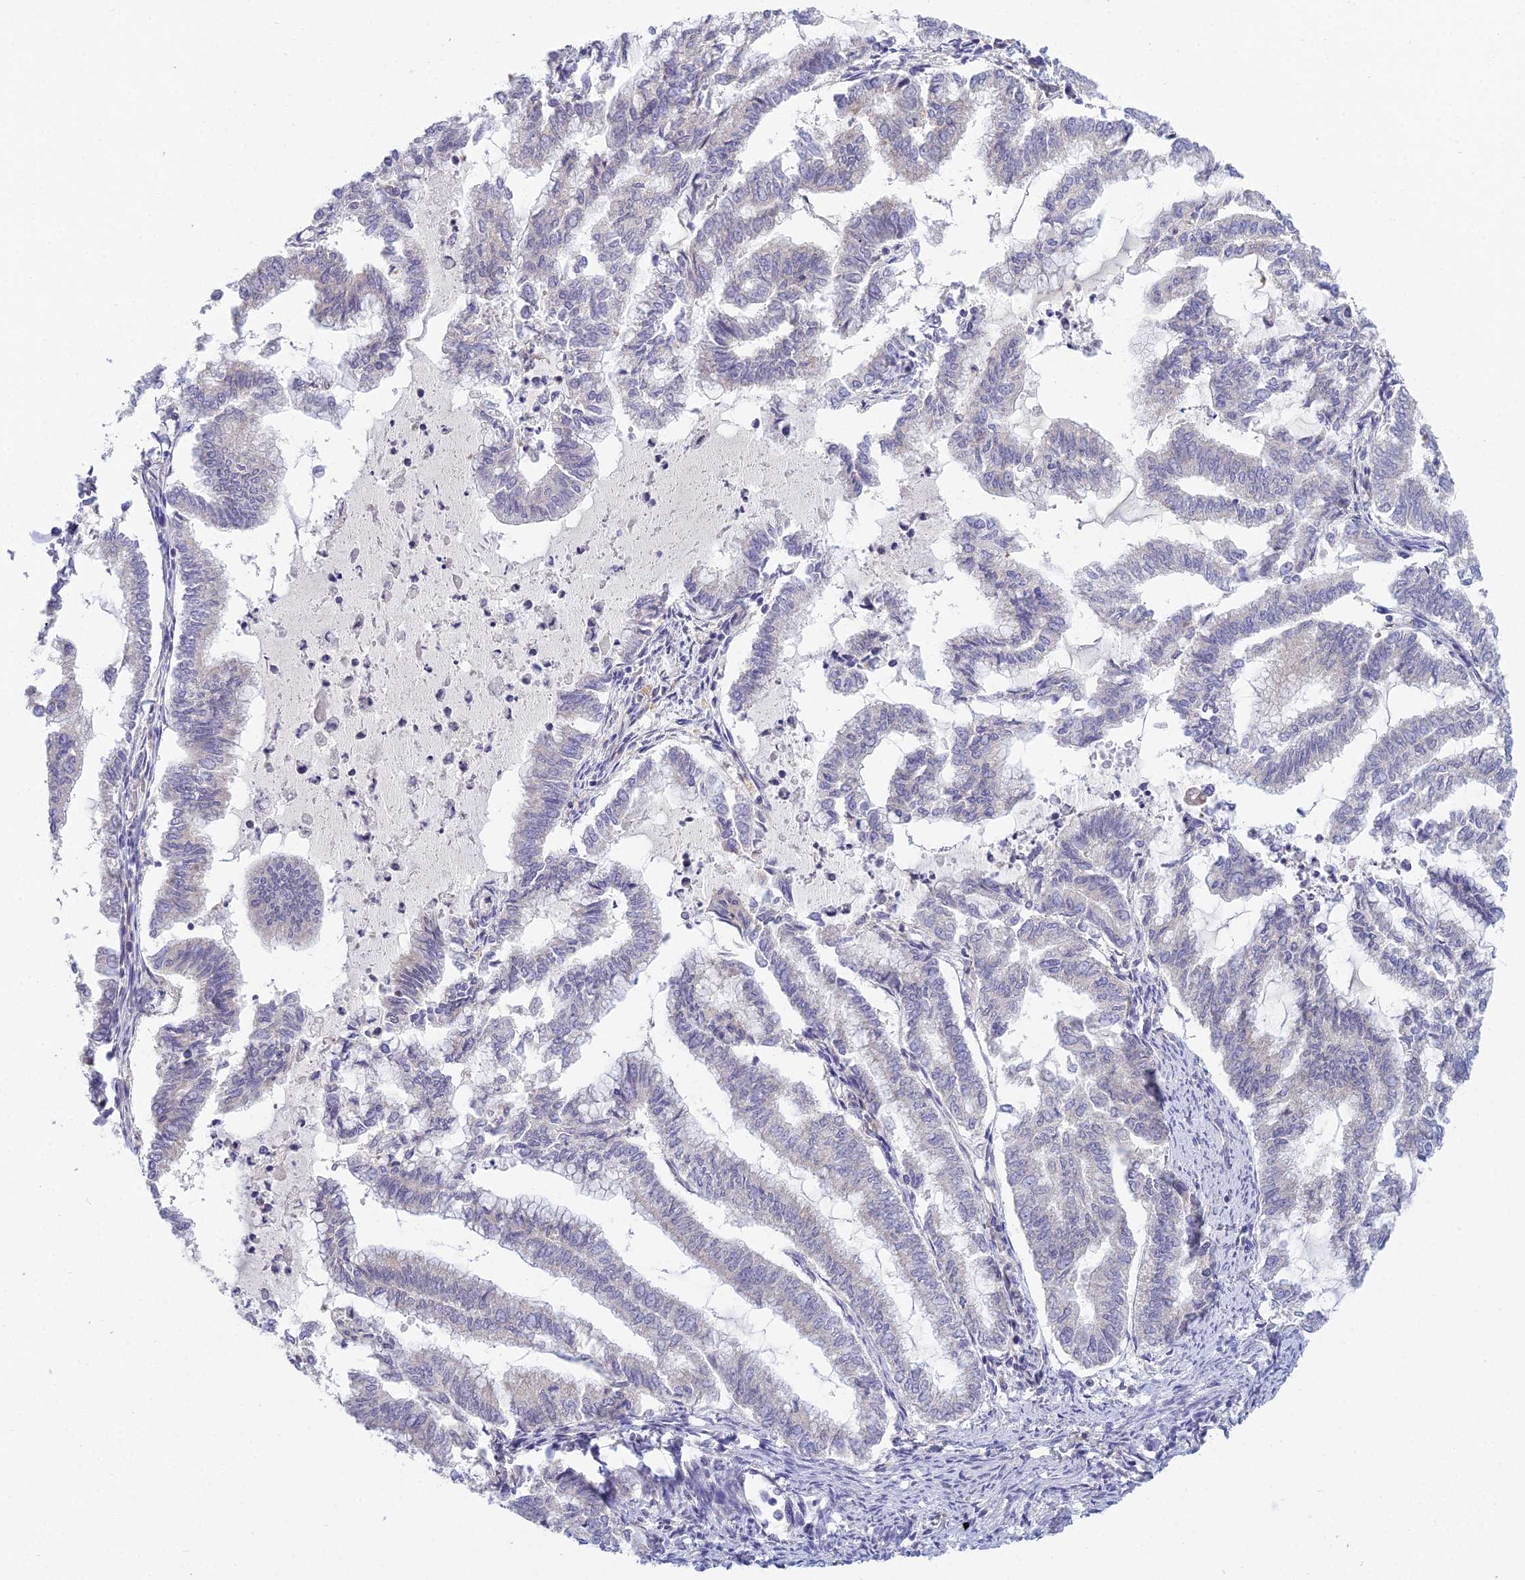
{"staining": {"intensity": "negative", "quantity": "none", "location": "none"}, "tissue": "endometrial cancer", "cell_type": "Tumor cells", "image_type": "cancer", "snomed": [{"axis": "morphology", "description": "Adenocarcinoma, NOS"}, {"axis": "topography", "description": "Endometrium"}], "caption": "The immunohistochemistry (IHC) micrograph has no significant positivity in tumor cells of endometrial adenocarcinoma tissue.", "gene": "METTL26", "patient": {"sex": "female", "age": 79}}